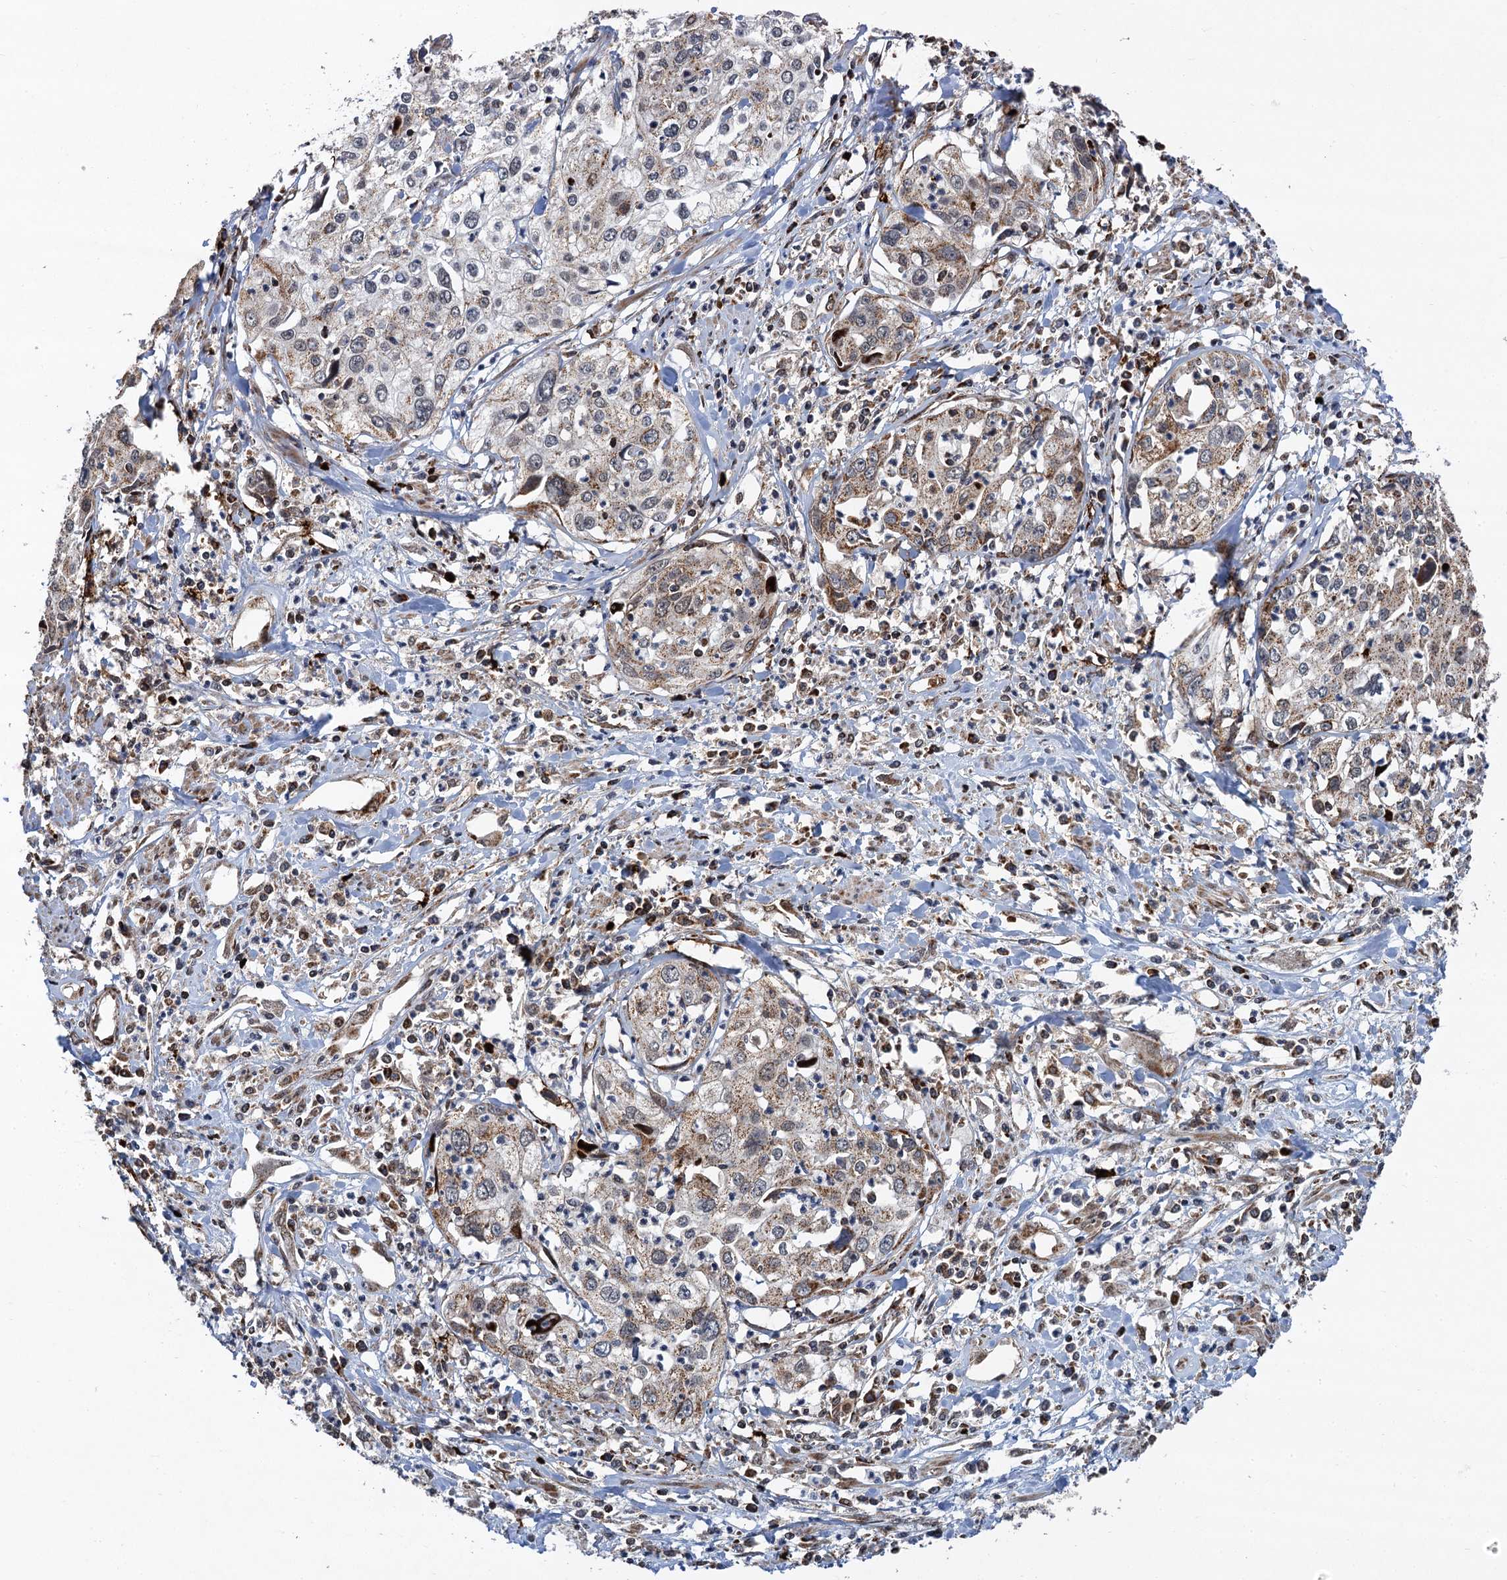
{"staining": {"intensity": "moderate", "quantity": "<25%", "location": "cytoplasmic/membranous"}, "tissue": "cervical cancer", "cell_type": "Tumor cells", "image_type": "cancer", "snomed": [{"axis": "morphology", "description": "Squamous cell carcinoma, NOS"}, {"axis": "topography", "description": "Cervix"}], "caption": "Squamous cell carcinoma (cervical) was stained to show a protein in brown. There is low levels of moderate cytoplasmic/membranous staining in about <25% of tumor cells. (DAB (3,3'-diaminobenzidine) IHC with brightfield microscopy, high magnification).", "gene": "CMPK2", "patient": {"sex": "female", "age": 31}}